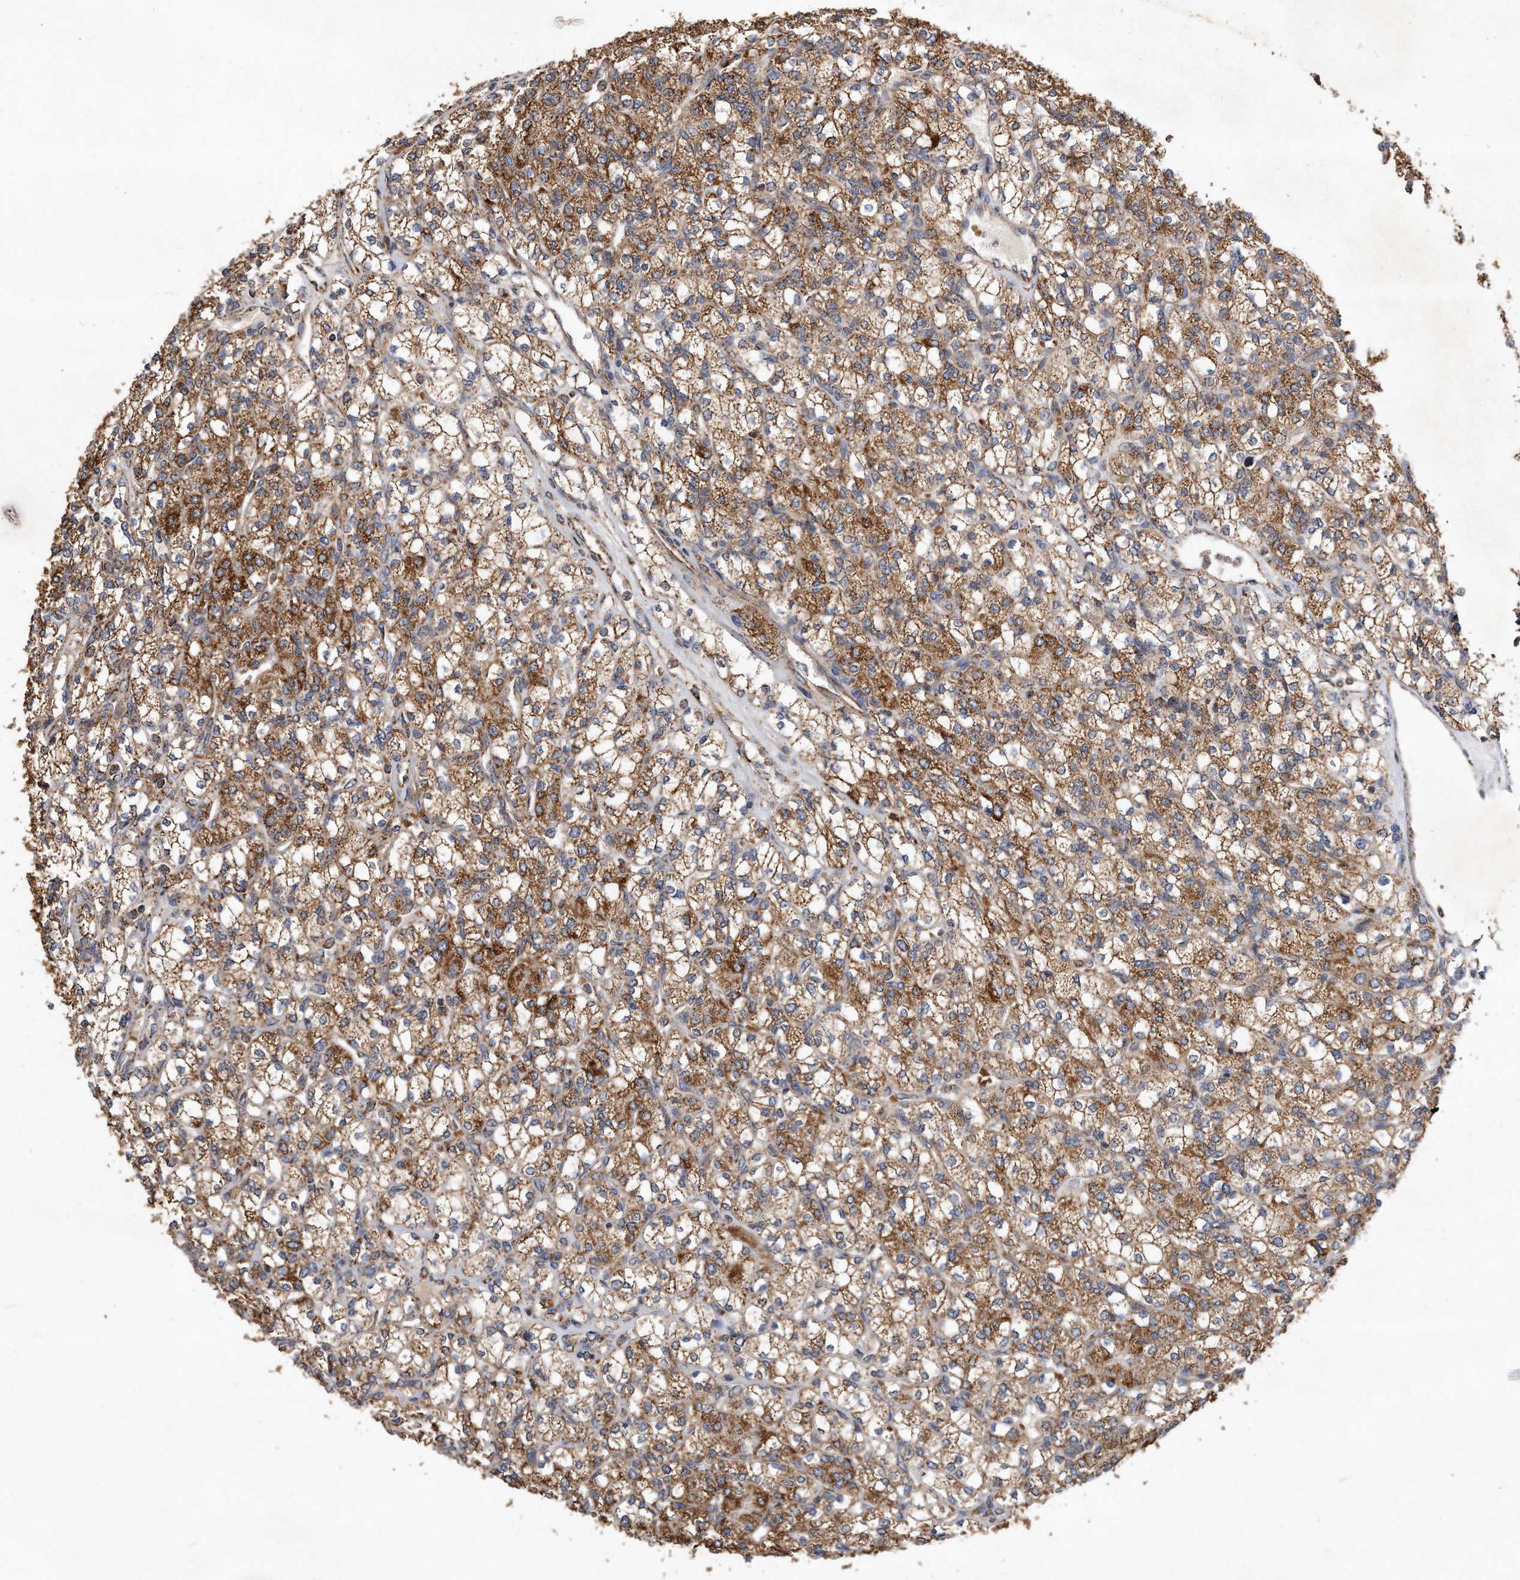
{"staining": {"intensity": "moderate", "quantity": ">75%", "location": "cytoplasmic/membranous"}, "tissue": "renal cancer", "cell_type": "Tumor cells", "image_type": "cancer", "snomed": [{"axis": "morphology", "description": "Adenocarcinoma, NOS"}, {"axis": "topography", "description": "Kidney"}], "caption": "Moderate cytoplasmic/membranous positivity is appreciated in about >75% of tumor cells in adenocarcinoma (renal). Ihc stains the protein in brown and the nuclei are stained blue.", "gene": "PPP5C", "patient": {"sex": "male", "age": 77}}